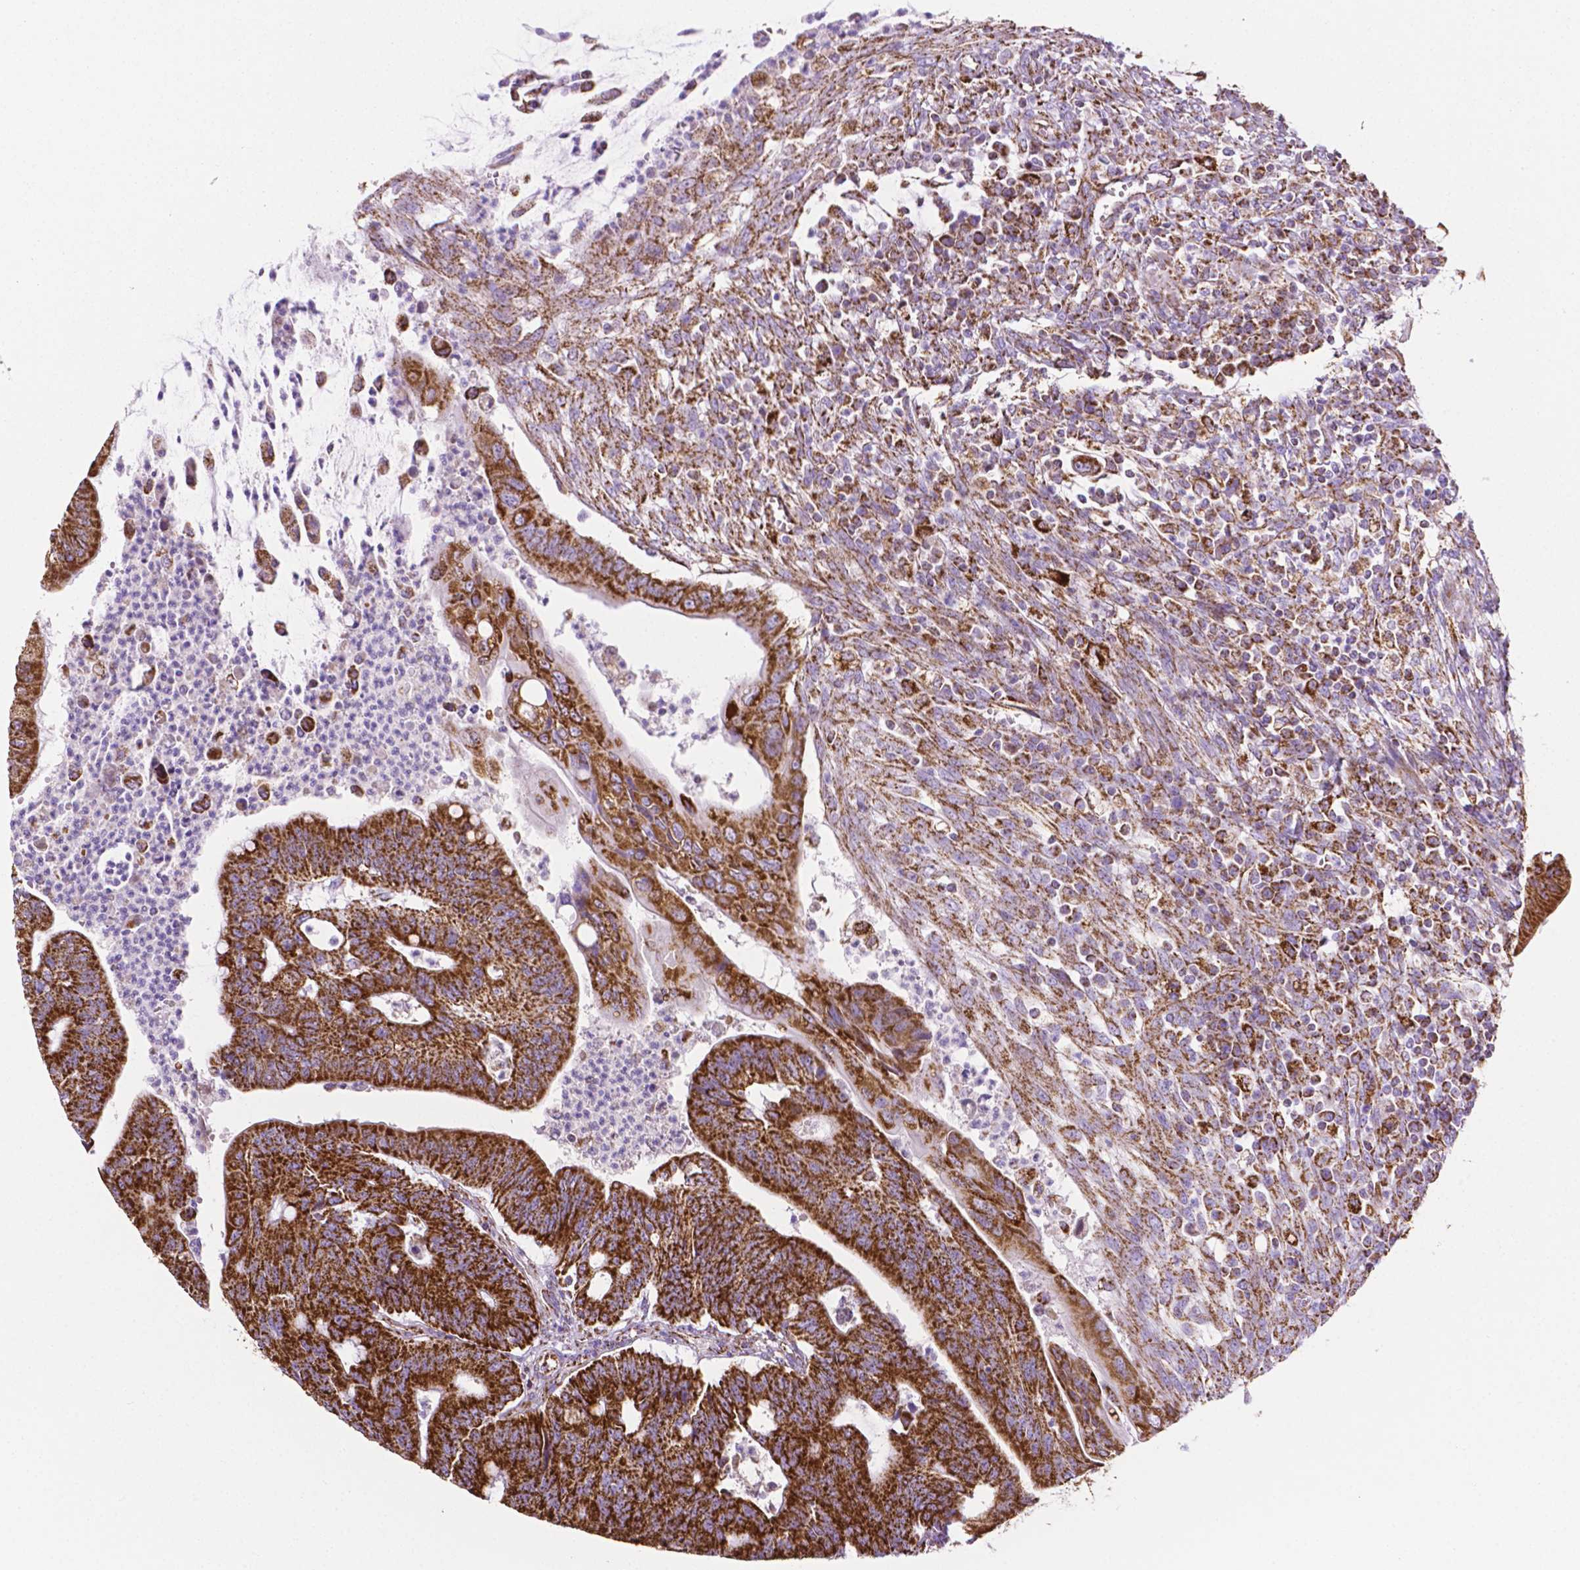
{"staining": {"intensity": "strong", "quantity": ">75%", "location": "cytoplasmic/membranous"}, "tissue": "colorectal cancer", "cell_type": "Tumor cells", "image_type": "cancer", "snomed": [{"axis": "morphology", "description": "Adenocarcinoma, NOS"}, {"axis": "topography", "description": "Colon"}], "caption": "Protein staining displays strong cytoplasmic/membranous staining in about >75% of tumor cells in colorectal cancer.", "gene": "RMDN3", "patient": {"sex": "male", "age": 65}}